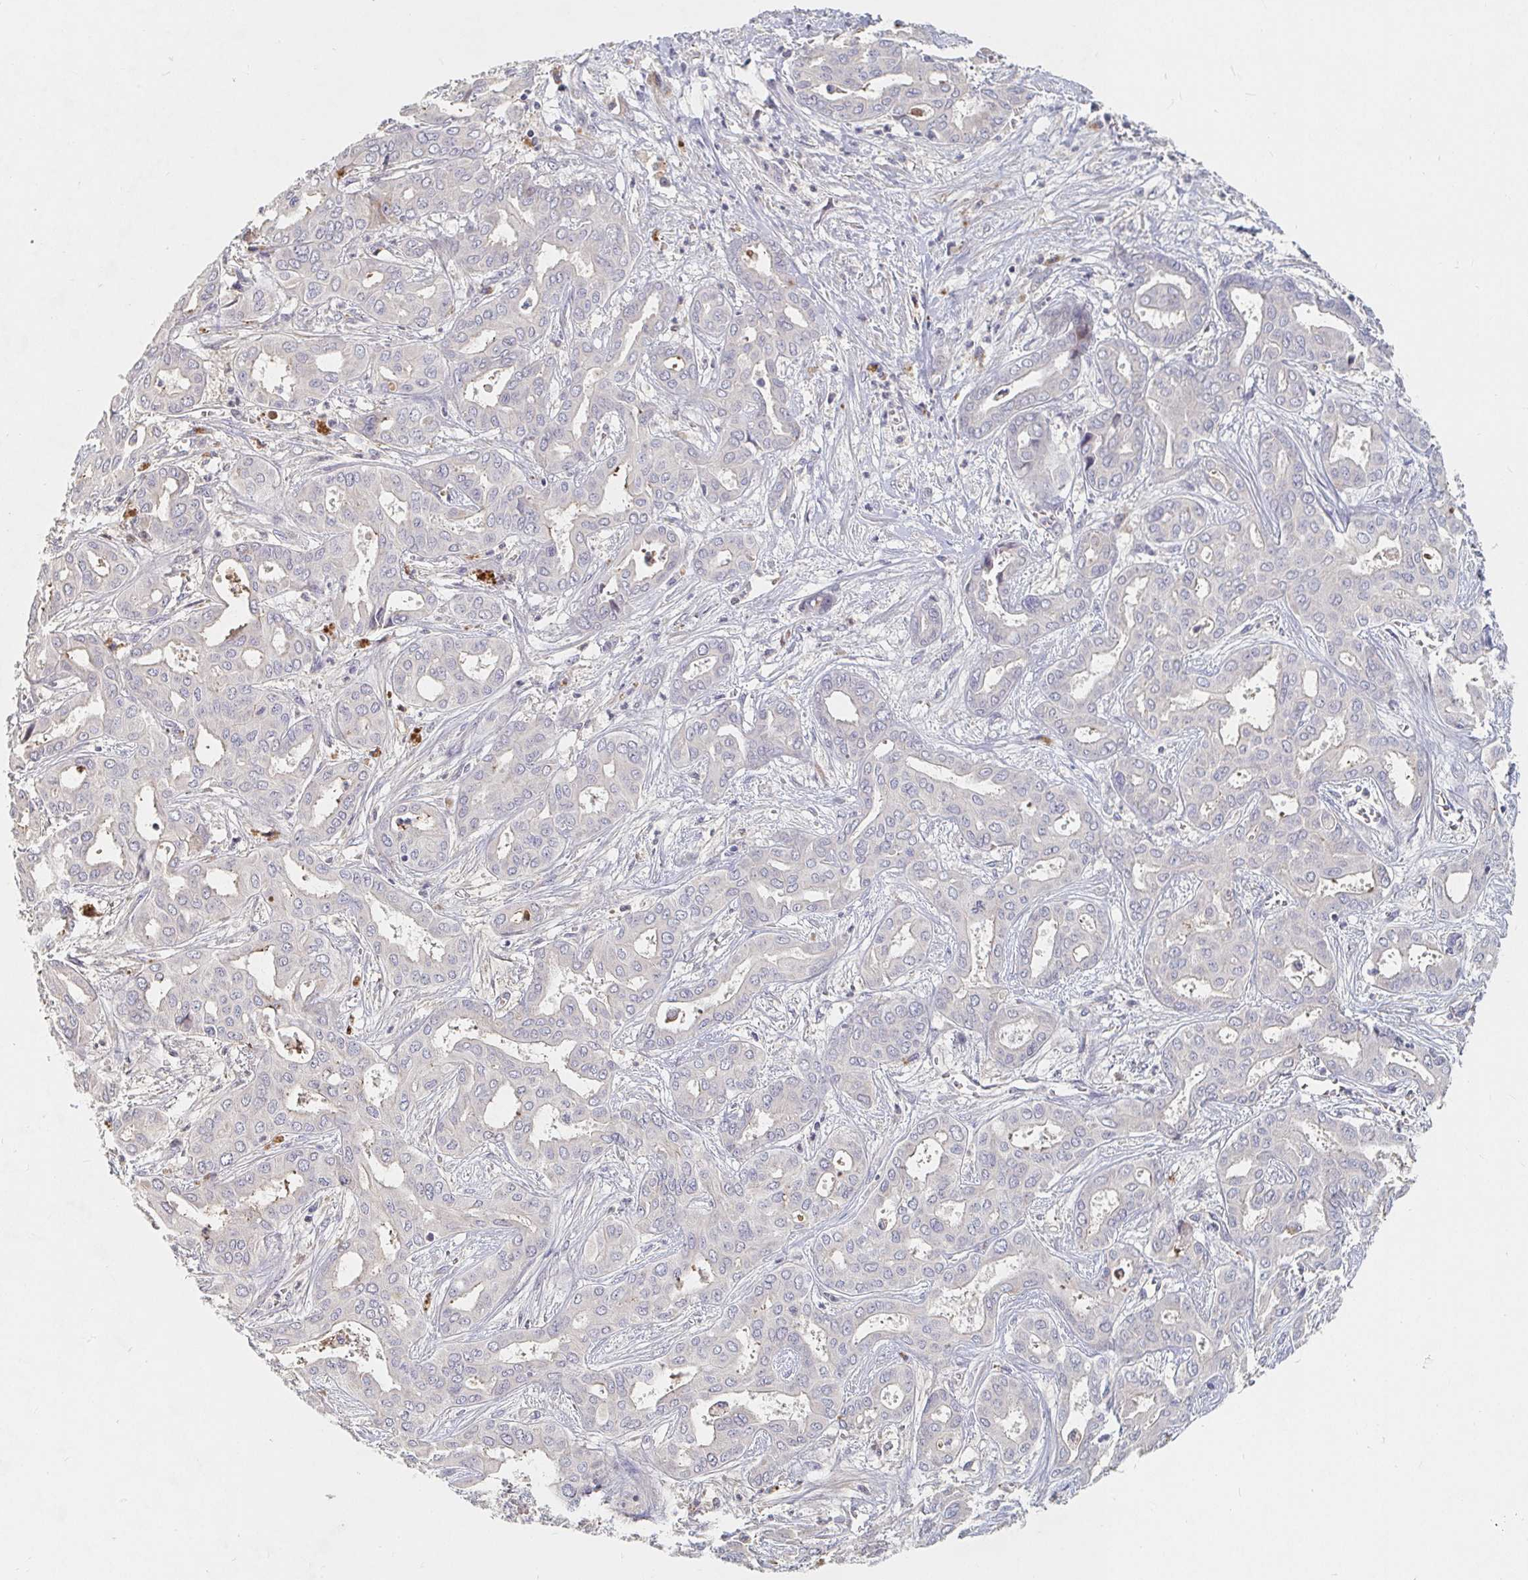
{"staining": {"intensity": "negative", "quantity": "none", "location": "none"}, "tissue": "liver cancer", "cell_type": "Tumor cells", "image_type": "cancer", "snomed": [{"axis": "morphology", "description": "Cholangiocarcinoma"}, {"axis": "topography", "description": "Liver"}], "caption": "The micrograph displays no significant expression in tumor cells of liver cancer (cholangiocarcinoma).", "gene": "NME9", "patient": {"sex": "female", "age": 64}}